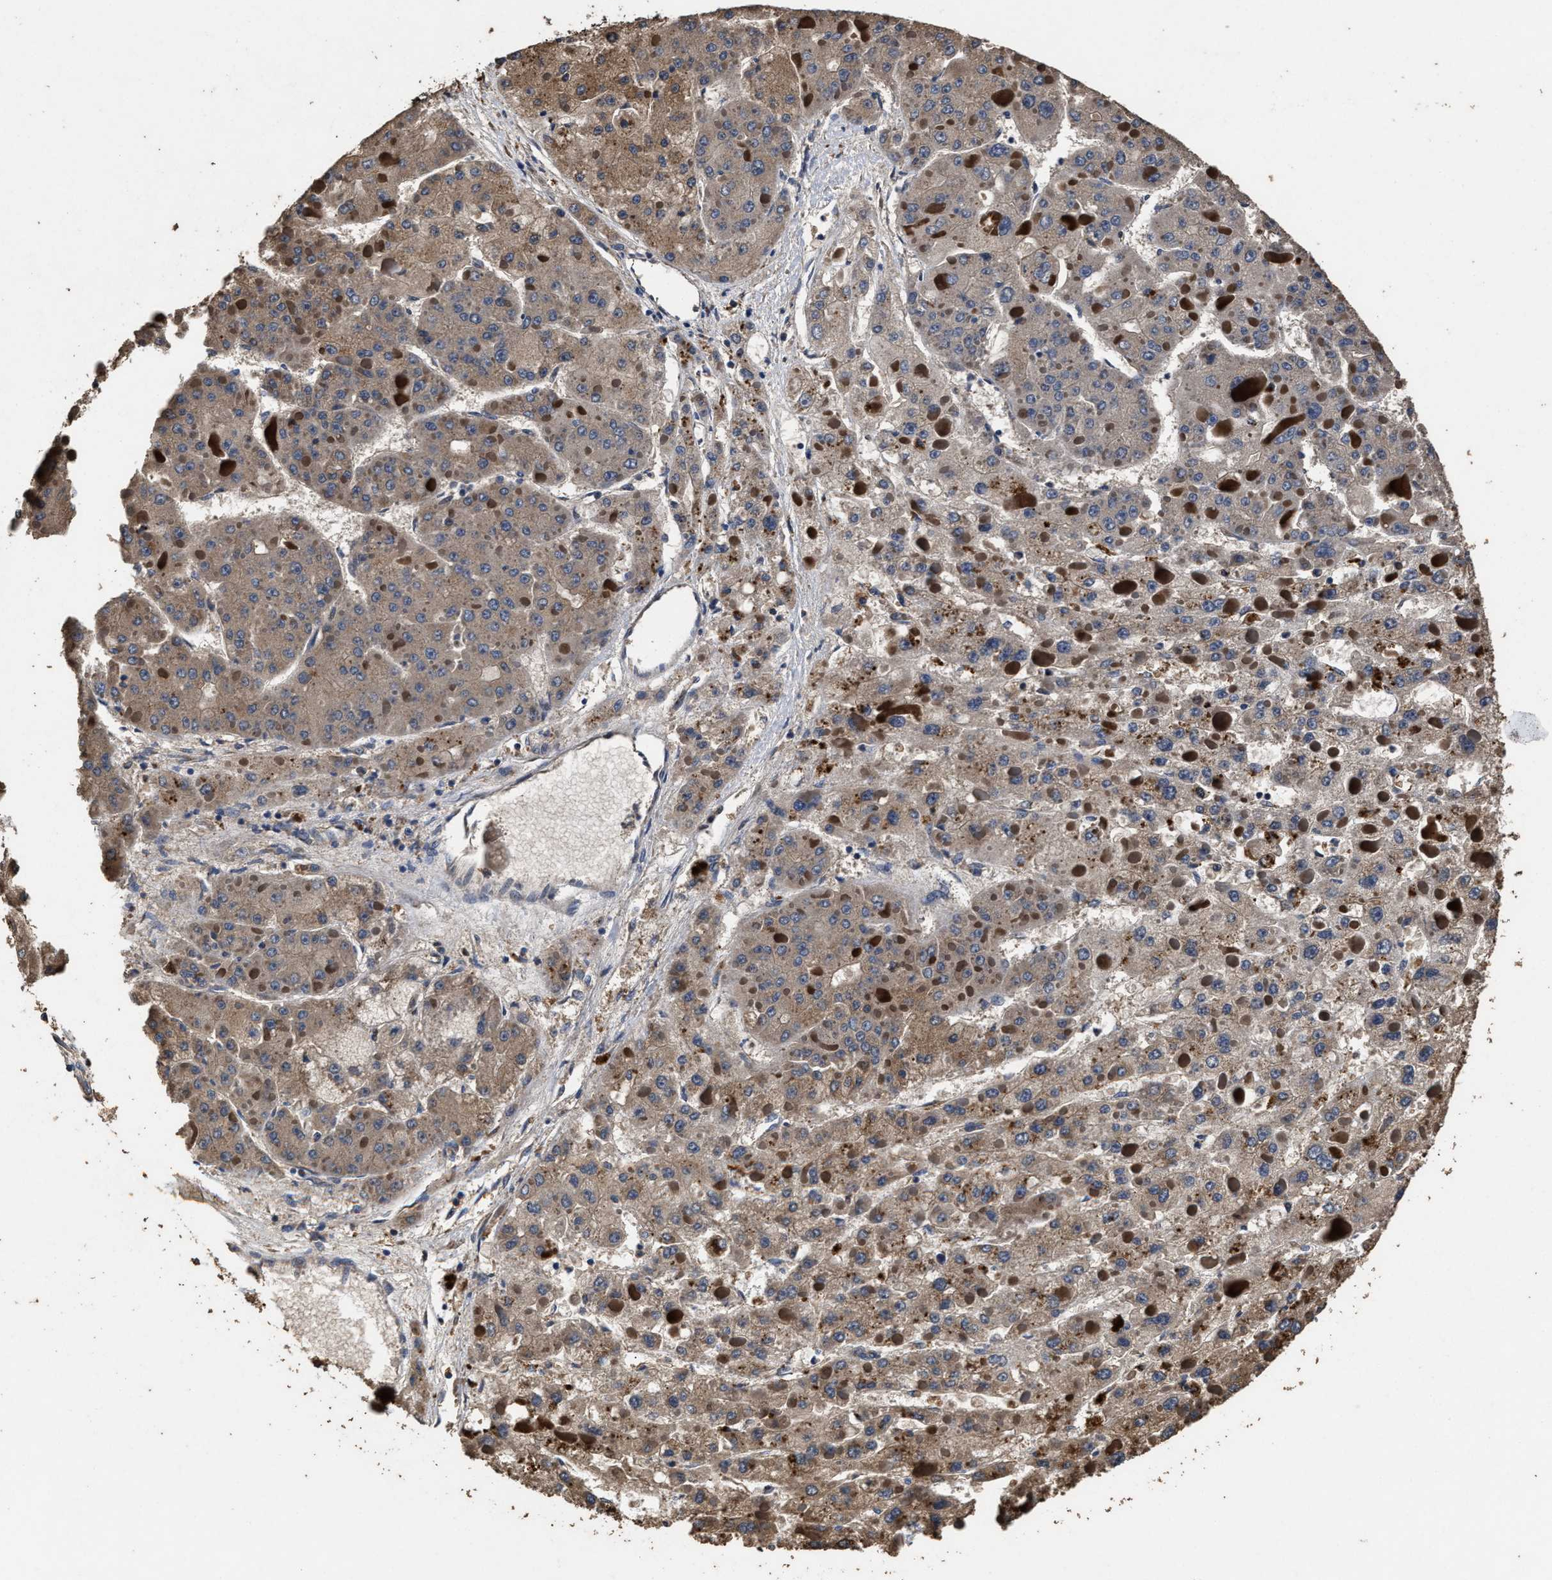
{"staining": {"intensity": "weak", "quantity": "25%-75%", "location": "cytoplasmic/membranous"}, "tissue": "liver cancer", "cell_type": "Tumor cells", "image_type": "cancer", "snomed": [{"axis": "morphology", "description": "Carcinoma, Hepatocellular, NOS"}, {"axis": "topography", "description": "Liver"}], "caption": "Protein staining reveals weak cytoplasmic/membranous expression in approximately 25%-75% of tumor cells in hepatocellular carcinoma (liver). (DAB (3,3'-diaminobenzidine) IHC with brightfield microscopy, high magnification).", "gene": "TPST2", "patient": {"sex": "female", "age": 73}}